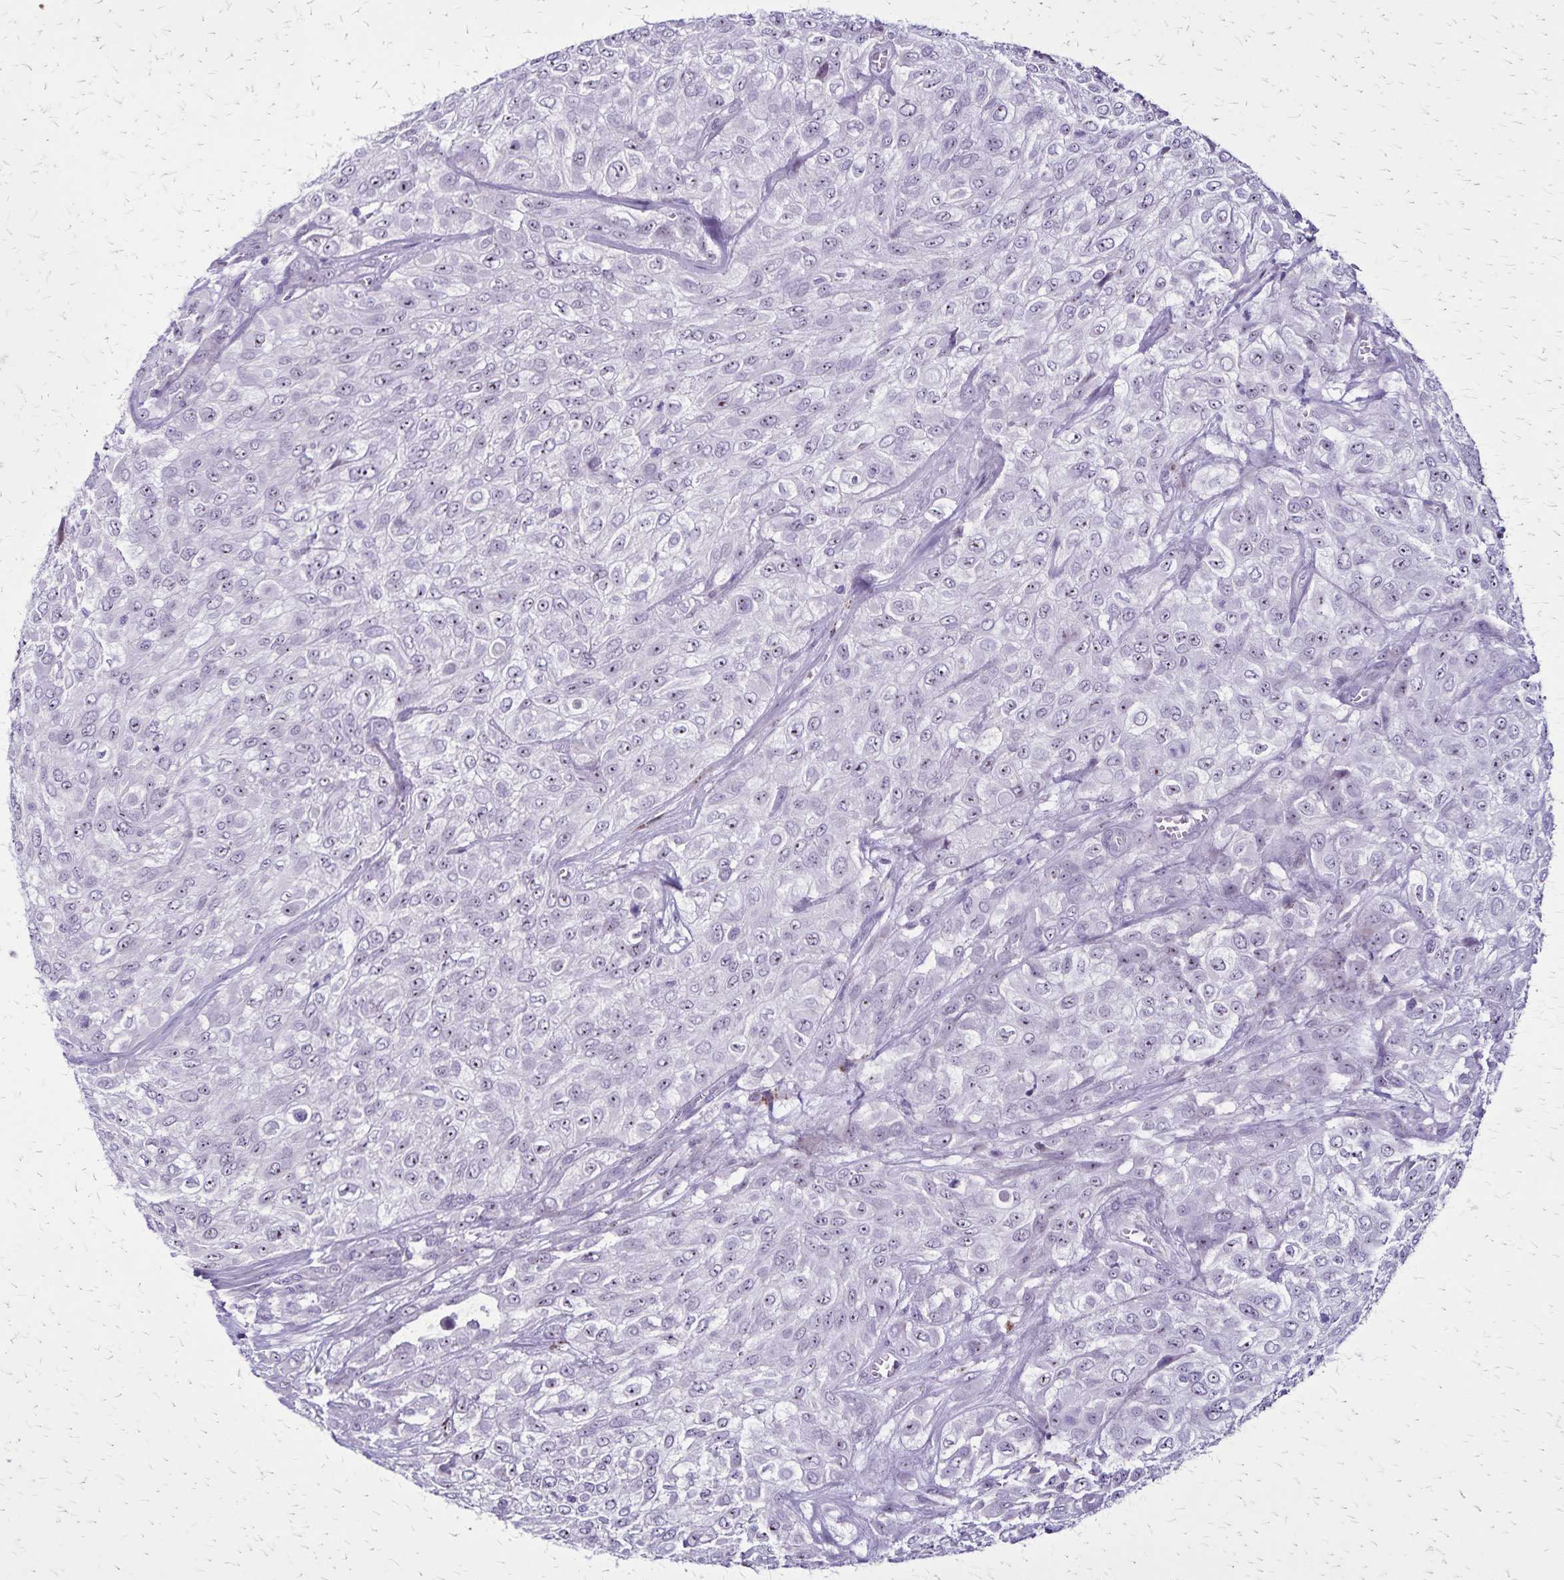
{"staining": {"intensity": "negative", "quantity": "none", "location": "none"}, "tissue": "urothelial cancer", "cell_type": "Tumor cells", "image_type": "cancer", "snomed": [{"axis": "morphology", "description": "Urothelial carcinoma, High grade"}, {"axis": "topography", "description": "Urinary bladder"}], "caption": "Human urothelial carcinoma (high-grade) stained for a protein using immunohistochemistry (IHC) displays no staining in tumor cells.", "gene": "OR51B5", "patient": {"sex": "male", "age": 57}}